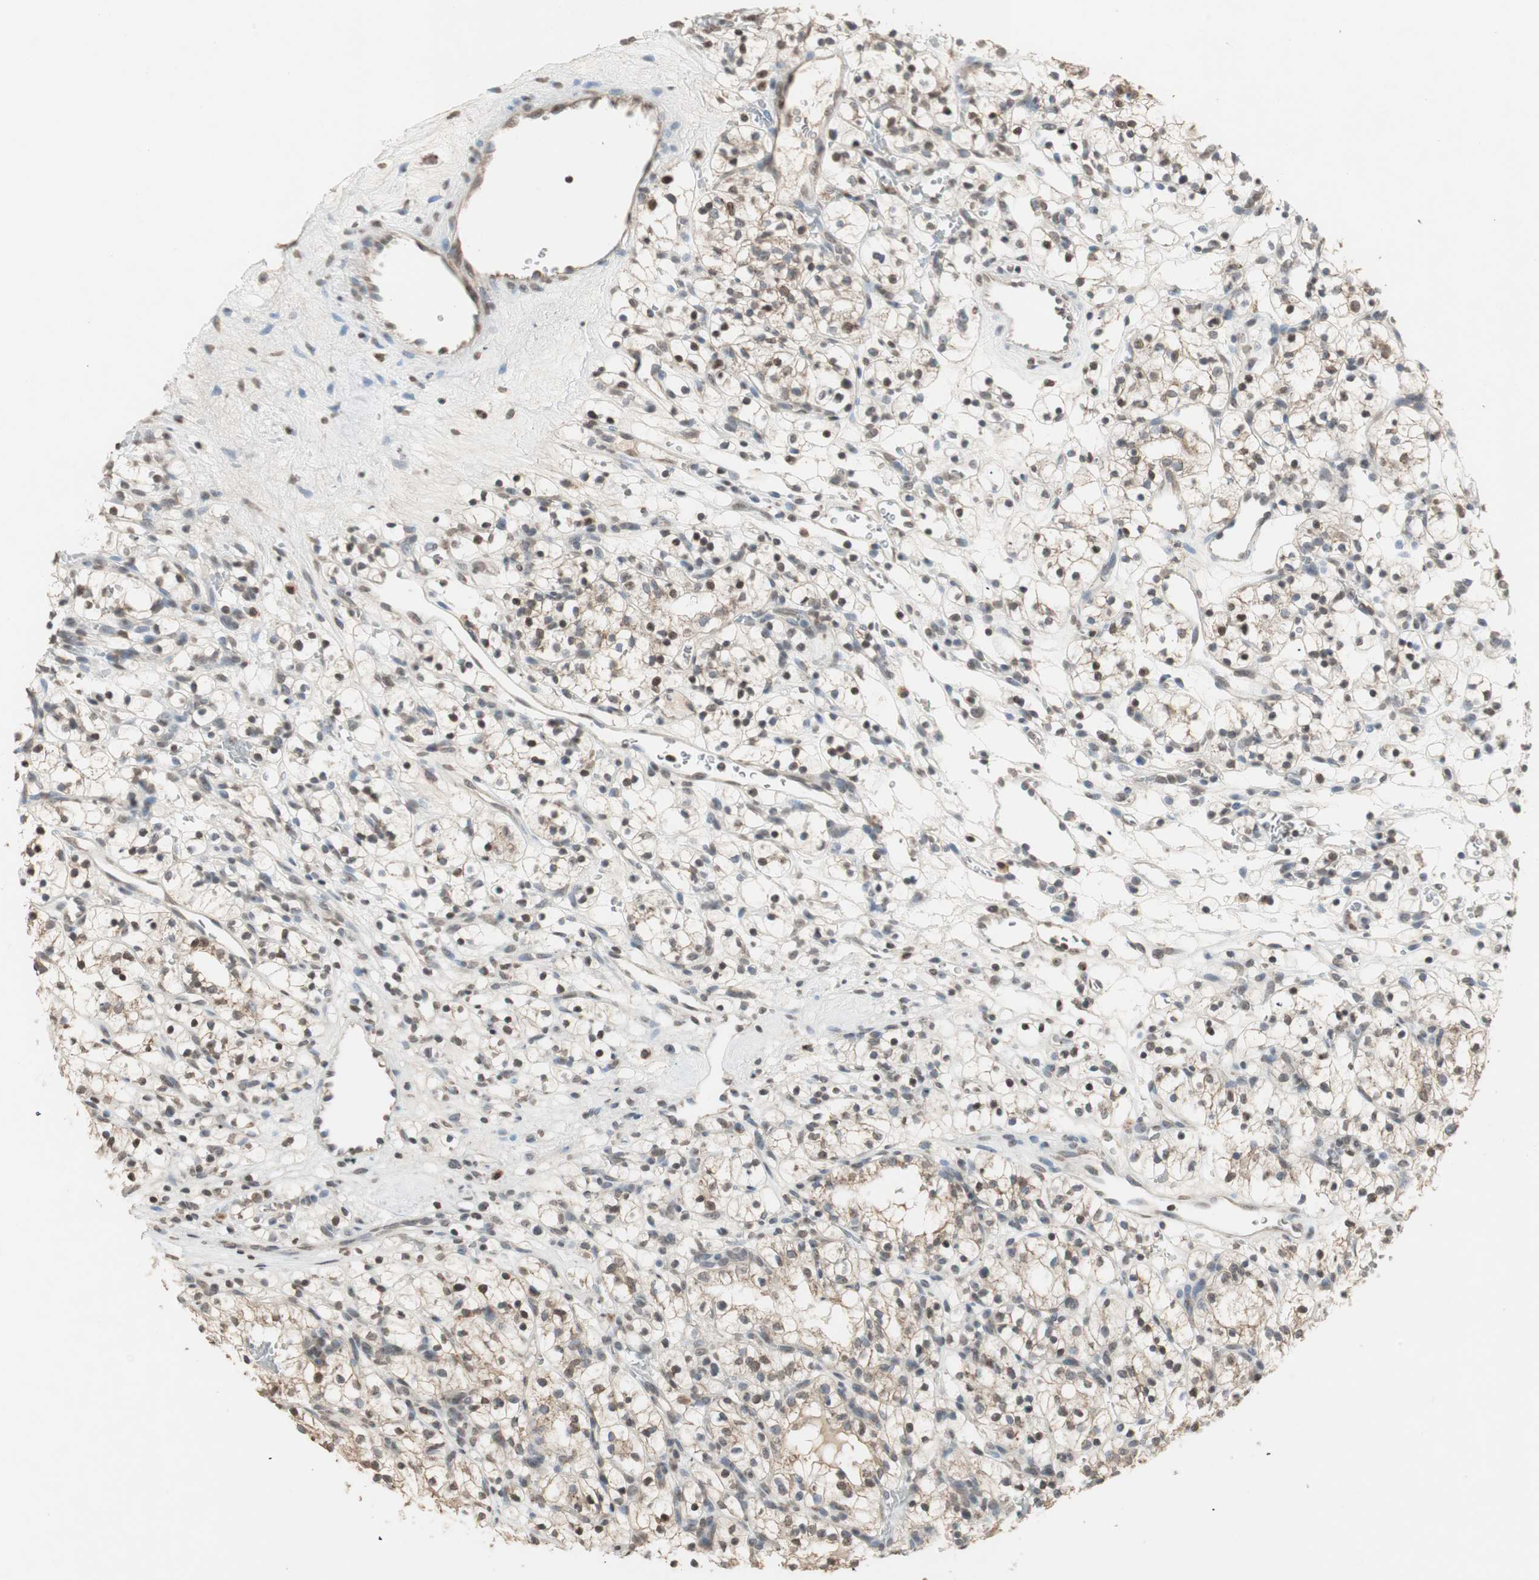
{"staining": {"intensity": "moderate", "quantity": ">75%", "location": "cytoplasmic/membranous,nuclear"}, "tissue": "renal cancer", "cell_type": "Tumor cells", "image_type": "cancer", "snomed": [{"axis": "morphology", "description": "Adenocarcinoma, NOS"}, {"axis": "topography", "description": "Kidney"}], "caption": "Protein staining by immunohistochemistry displays moderate cytoplasmic/membranous and nuclear expression in about >75% of tumor cells in renal cancer (adenocarcinoma).", "gene": "PRELID1", "patient": {"sex": "female", "age": 57}}